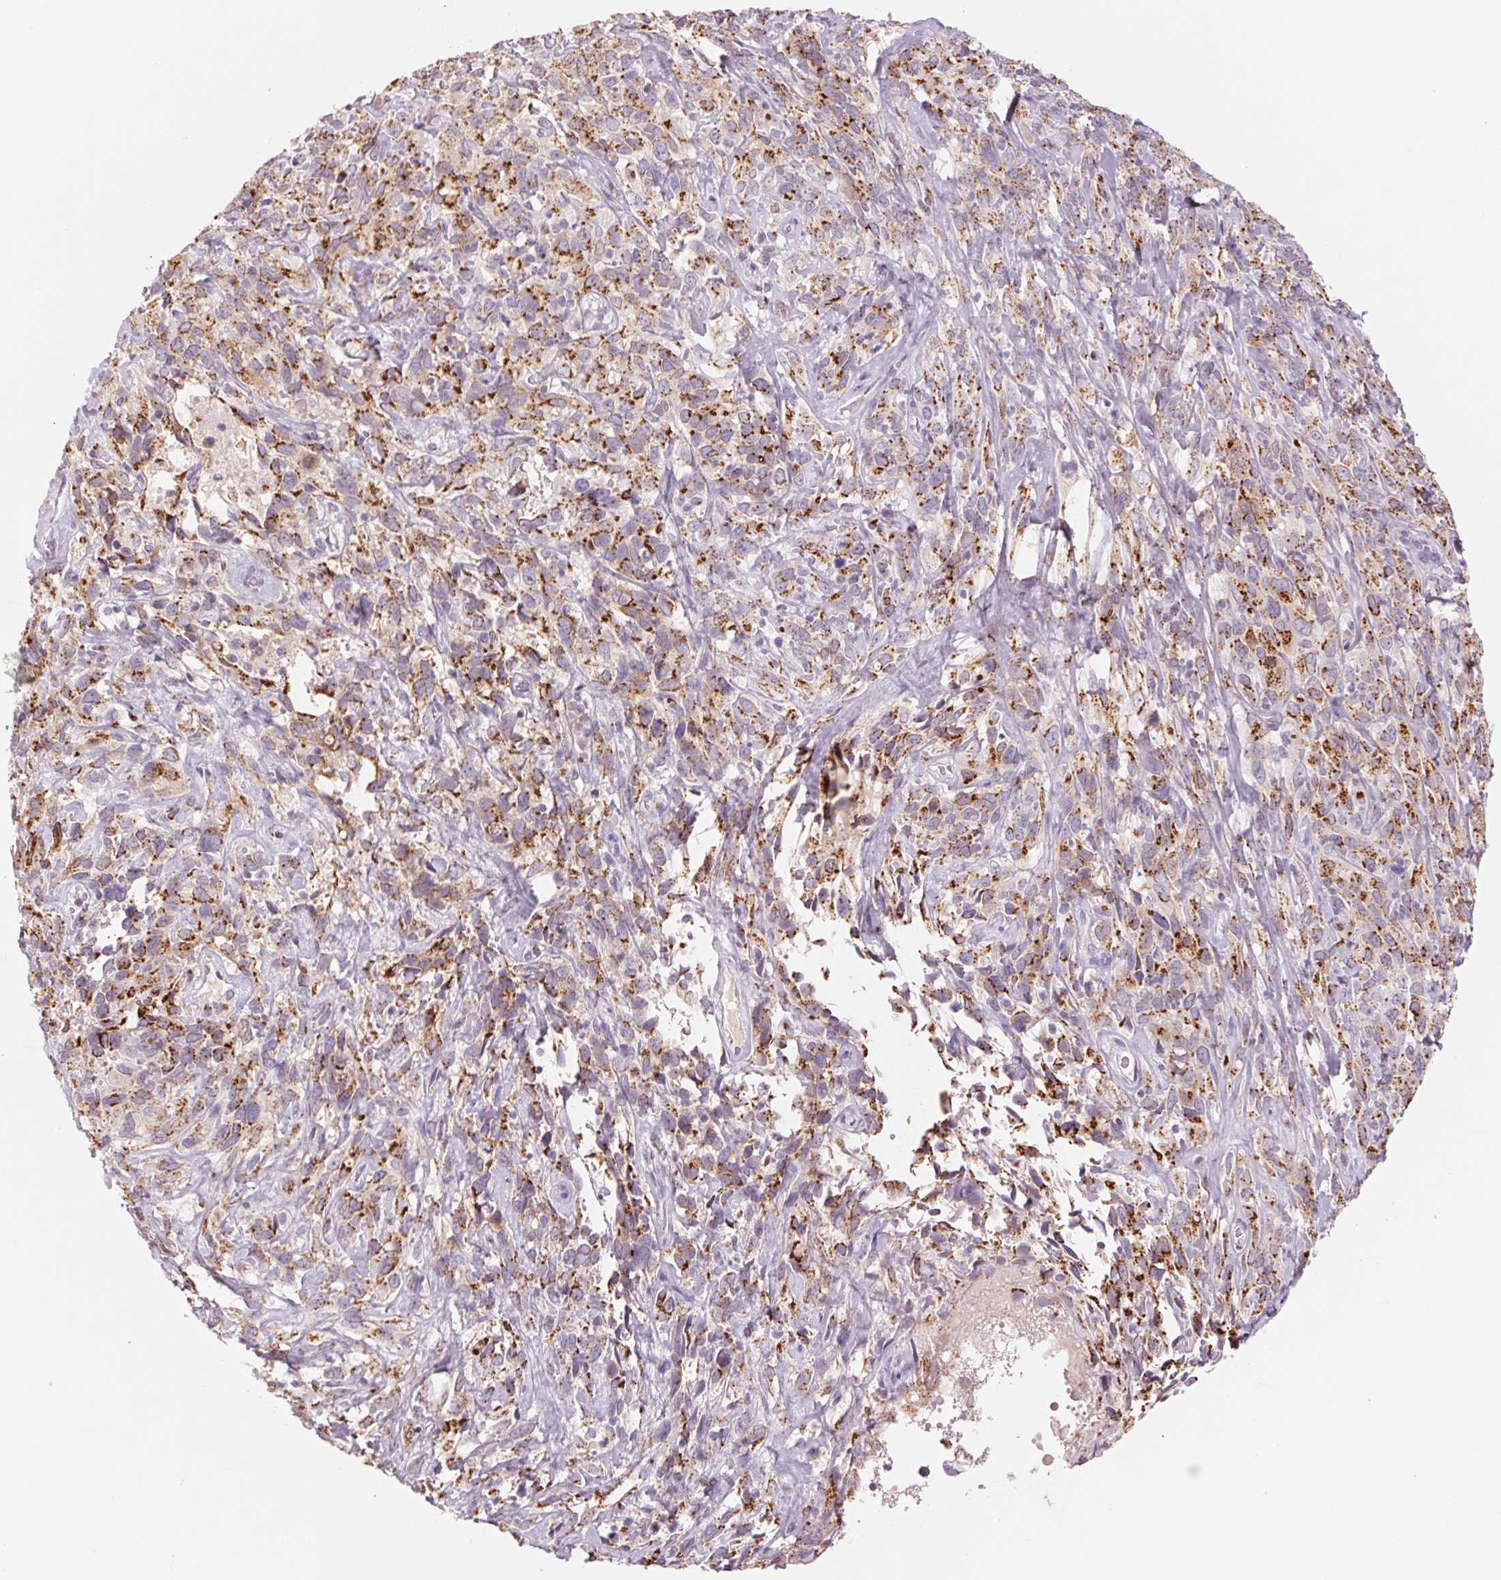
{"staining": {"intensity": "strong", "quantity": ">75%", "location": "cytoplasmic/membranous"}, "tissue": "cervical cancer", "cell_type": "Tumor cells", "image_type": "cancer", "snomed": [{"axis": "morphology", "description": "Normal tissue, NOS"}, {"axis": "morphology", "description": "Squamous cell carcinoma, NOS"}, {"axis": "topography", "description": "Cervix"}], "caption": "Strong cytoplasmic/membranous staining for a protein is identified in approximately >75% of tumor cells of cervical cancer (squamous cell carcinoma) using immunohistochemistry.", "gene": "GALNT7", "patient": {"sex": "female", "age": 51}}